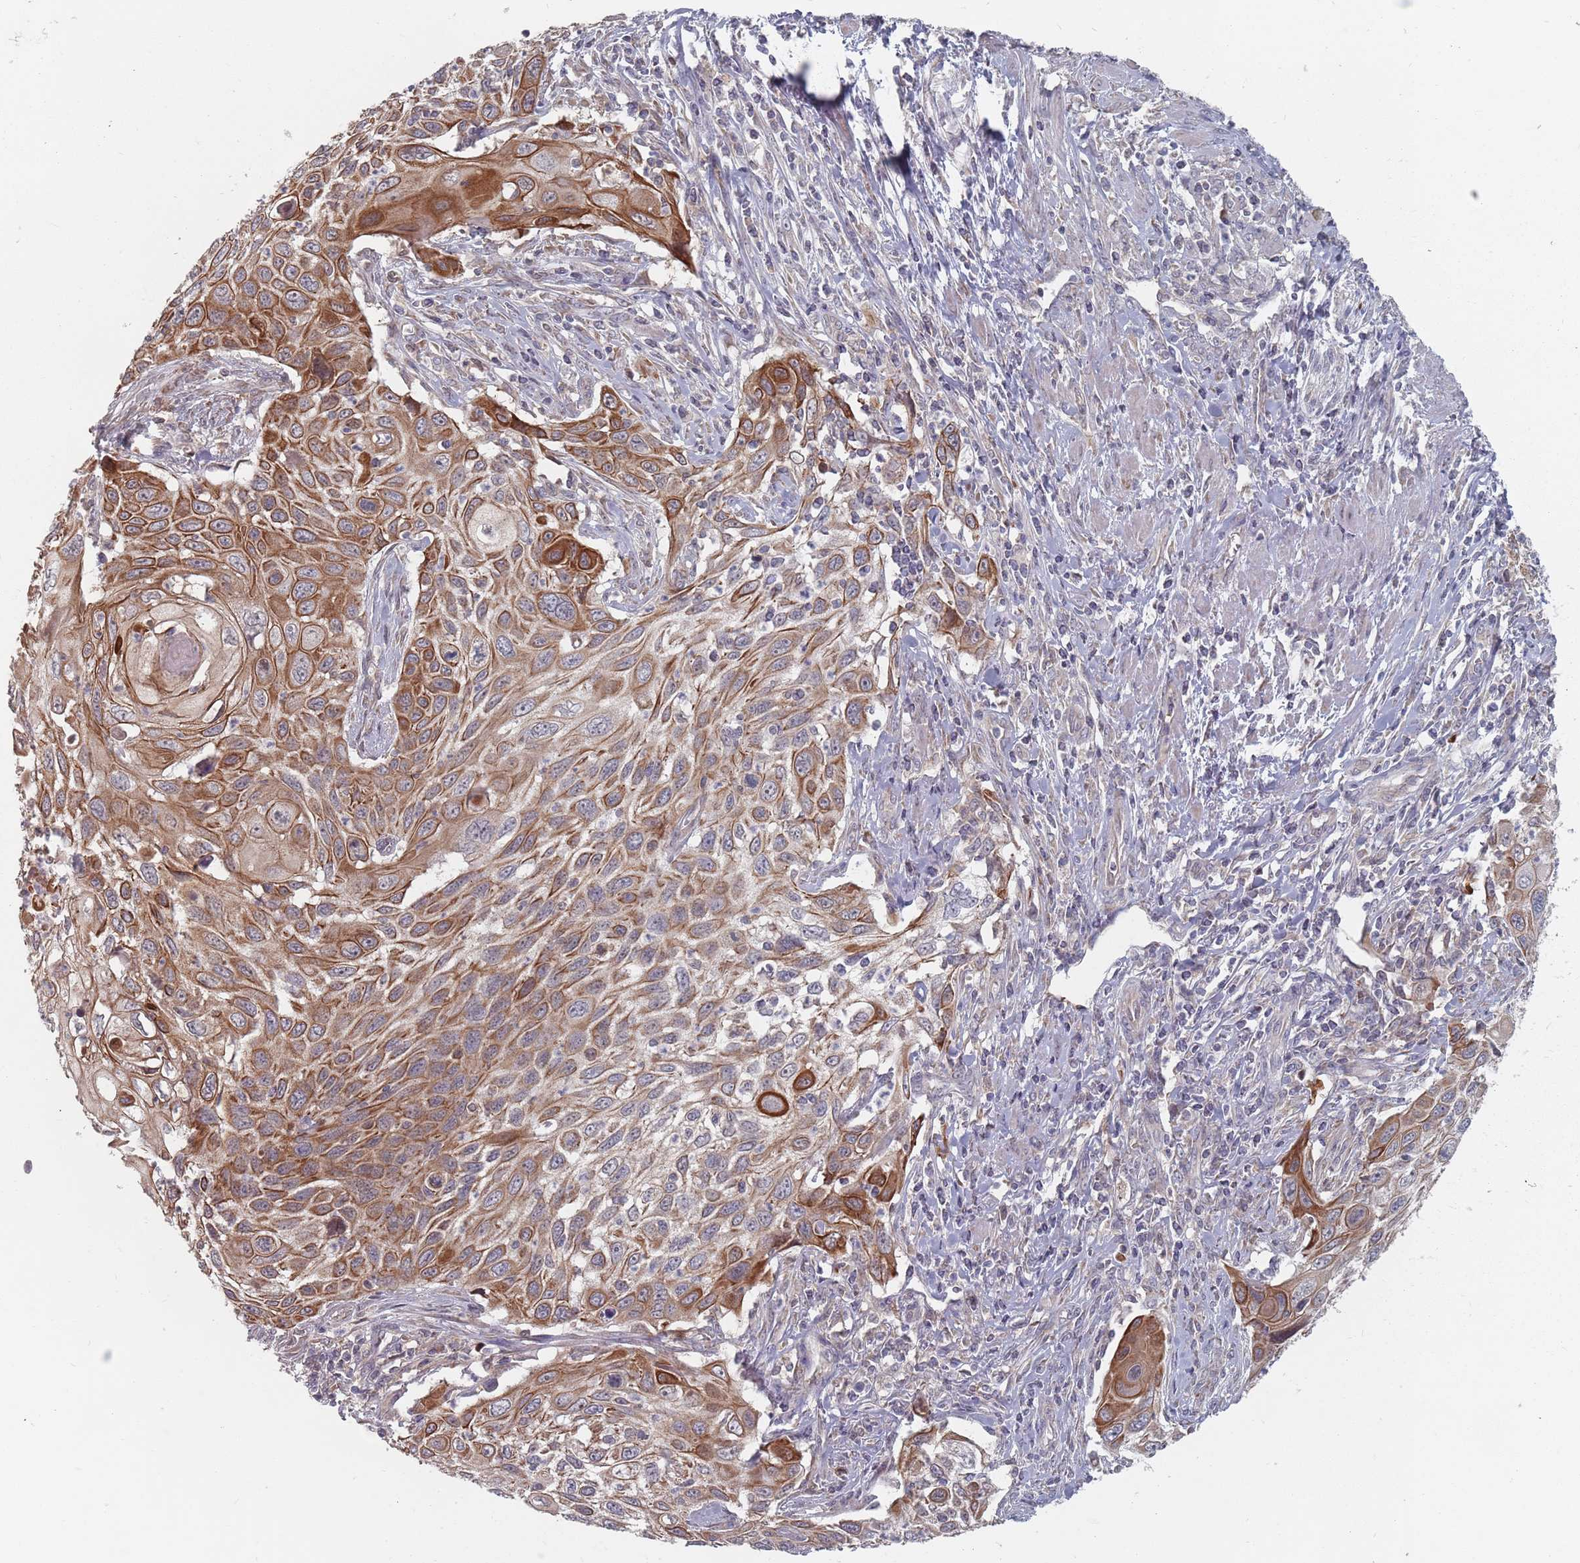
{"staining": {"intensity": "moderate", "quantity": ">75%", "location": "cytoplasmic/membranous"}, "tissue": "cervical cancer", "cell_type": "Tumor cells", "image_type": "cancer", "snomed": [{"axis": "morphology", "description": "Squamous cell carcinoma, NOS"}, {"axis": "topography", "description": "Cervix"}], "caption": "DAB (3,3'-diaminobenzidine) immunohistochemical staining of human squamous cell carcinoma (cervical) shows moderate cytoplasmic/membranous protein staining in about >75% of tumor cells.", "gene": "ADAL", "patient": {"sex": "female", "age": 70}}